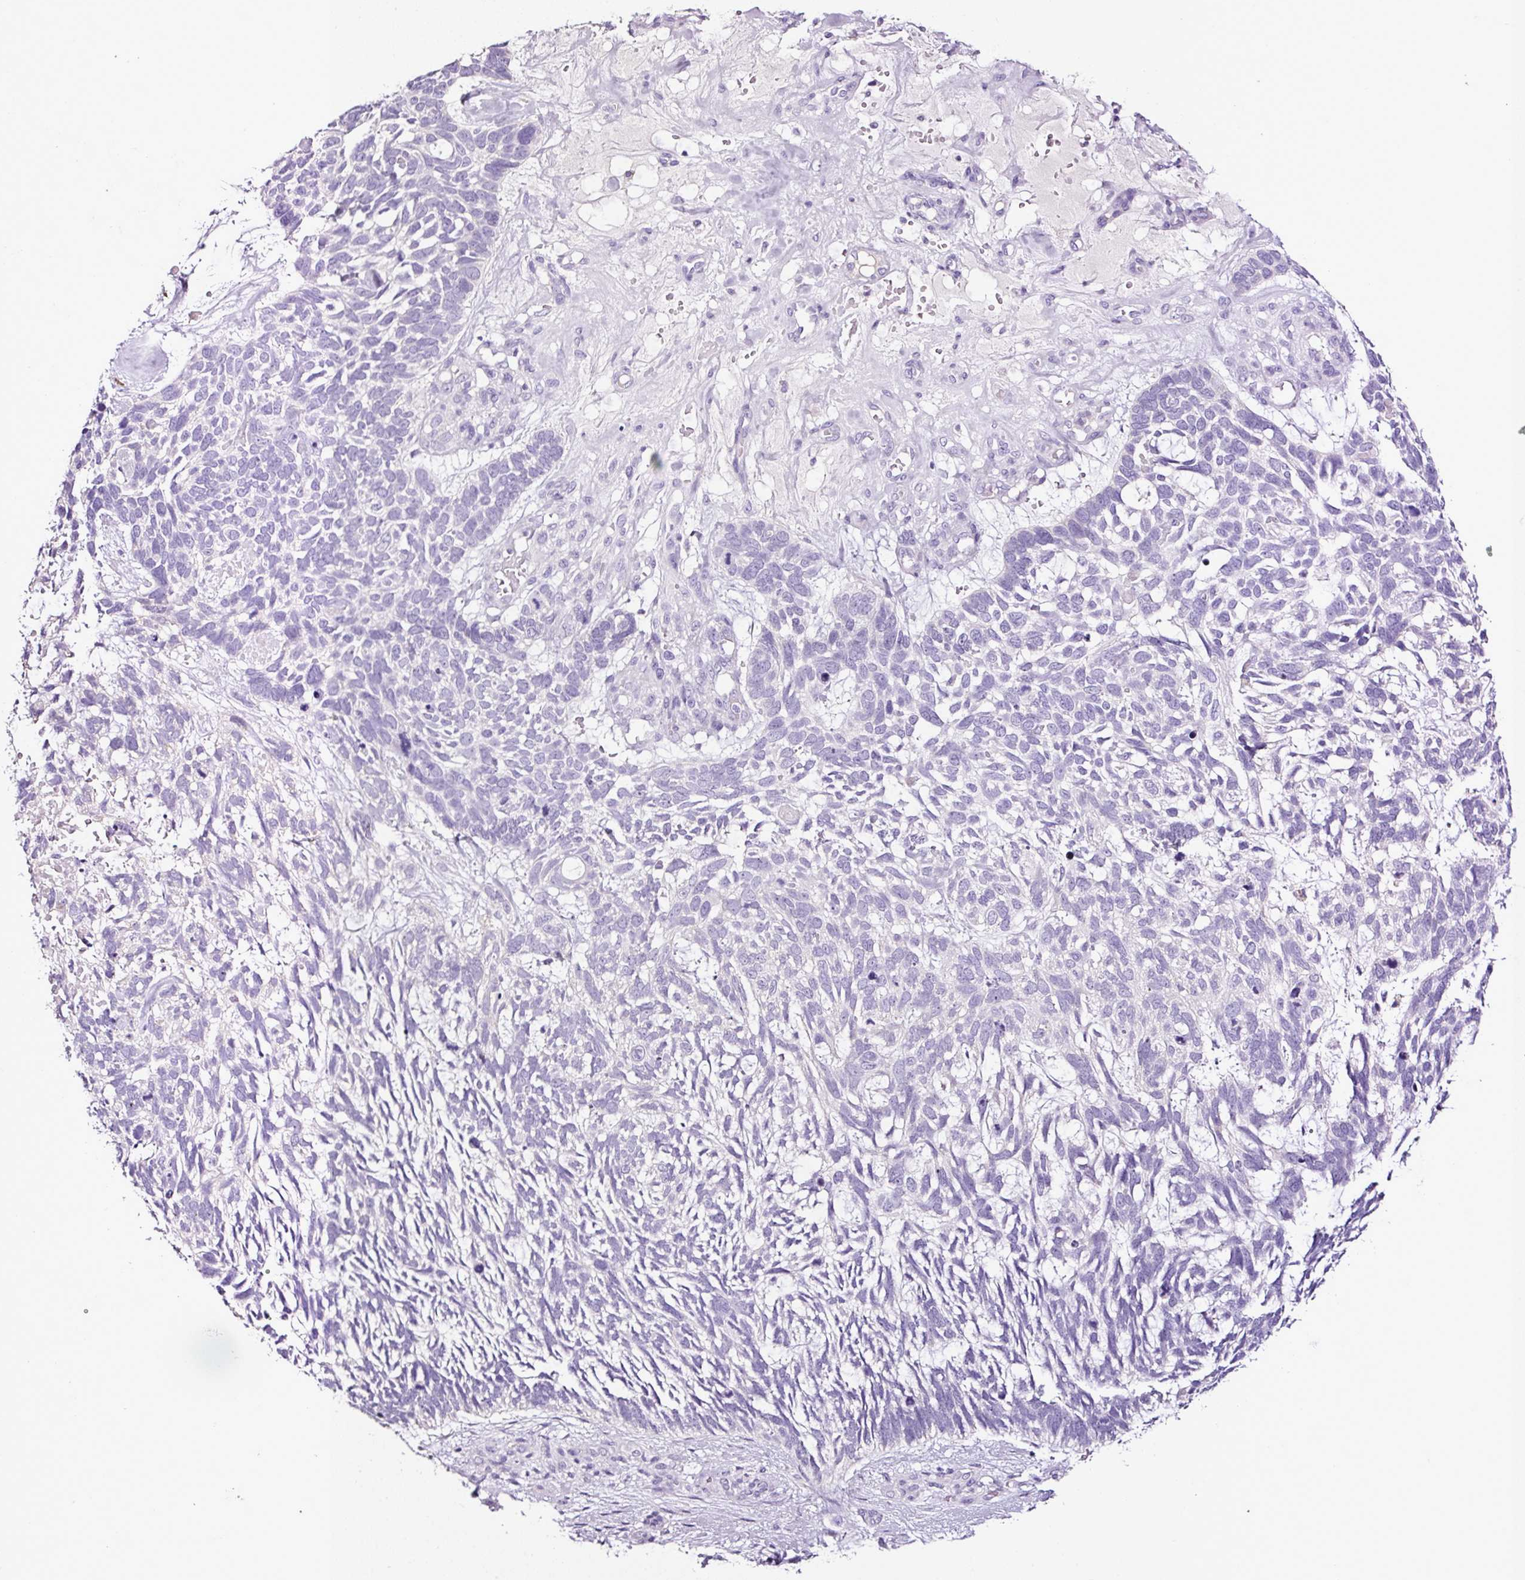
{"staining": {"intensity": "negative", "quantity": "none", "location": "none"}, "tissue": "skin cancer", "cell_type": "Tumor cells", "image_type": "cancer", "snomed": [{"axis": "morphology", "description": "Basal cell carcinoma"}, {"axis": "topography", "description": "Skin"}], "caption": "DAB immunohistochemical staining of human skin cancer shows no significant expression in tumor cells.", "gene": "SP8", "patient": {"sex": "male", "age": 88}}